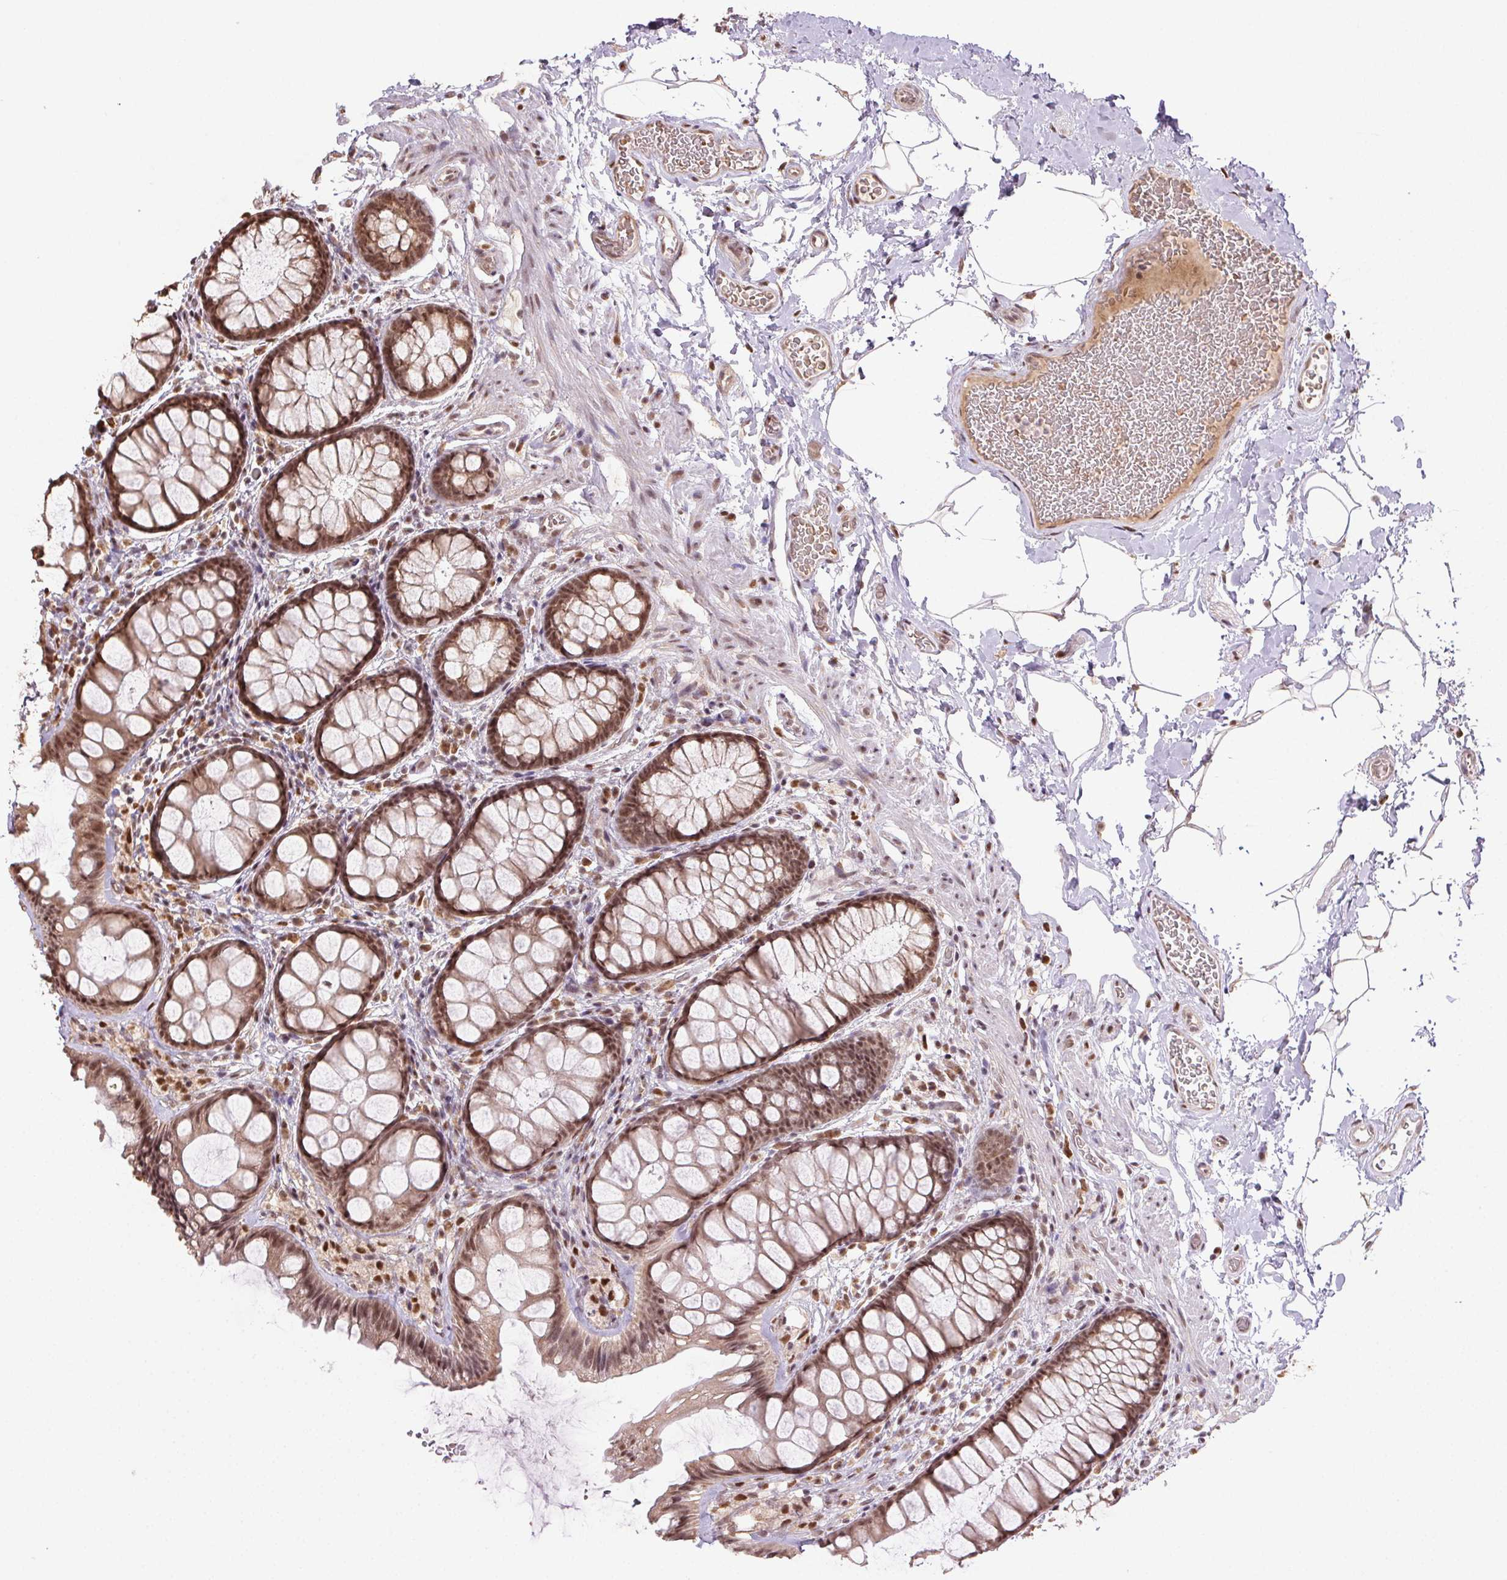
{"staining": {"intensity": "moderate", "quantity": ">75%", "location": "cytoplasmic/membranous,nuclear"}, "tissue": "rectum", "cell_type": "Glandular cells", "image_type": "normal", "snomed": [{"axis": "morphology", "description": "Normal tissue, NOS"}, {"axis": "topography", "description": "Rectum"}], "caption": "A brown stain labels moderate cytoplasmic/membranous,nuclear expression of a protein in glandular cells of unremarkable rectum. (DAB (3,3'-diaminobenzidine) IHC with brightfield microscopy, high magnification).", "gene": "TREML4", "patient": {"sex": "female", "age": 62}}